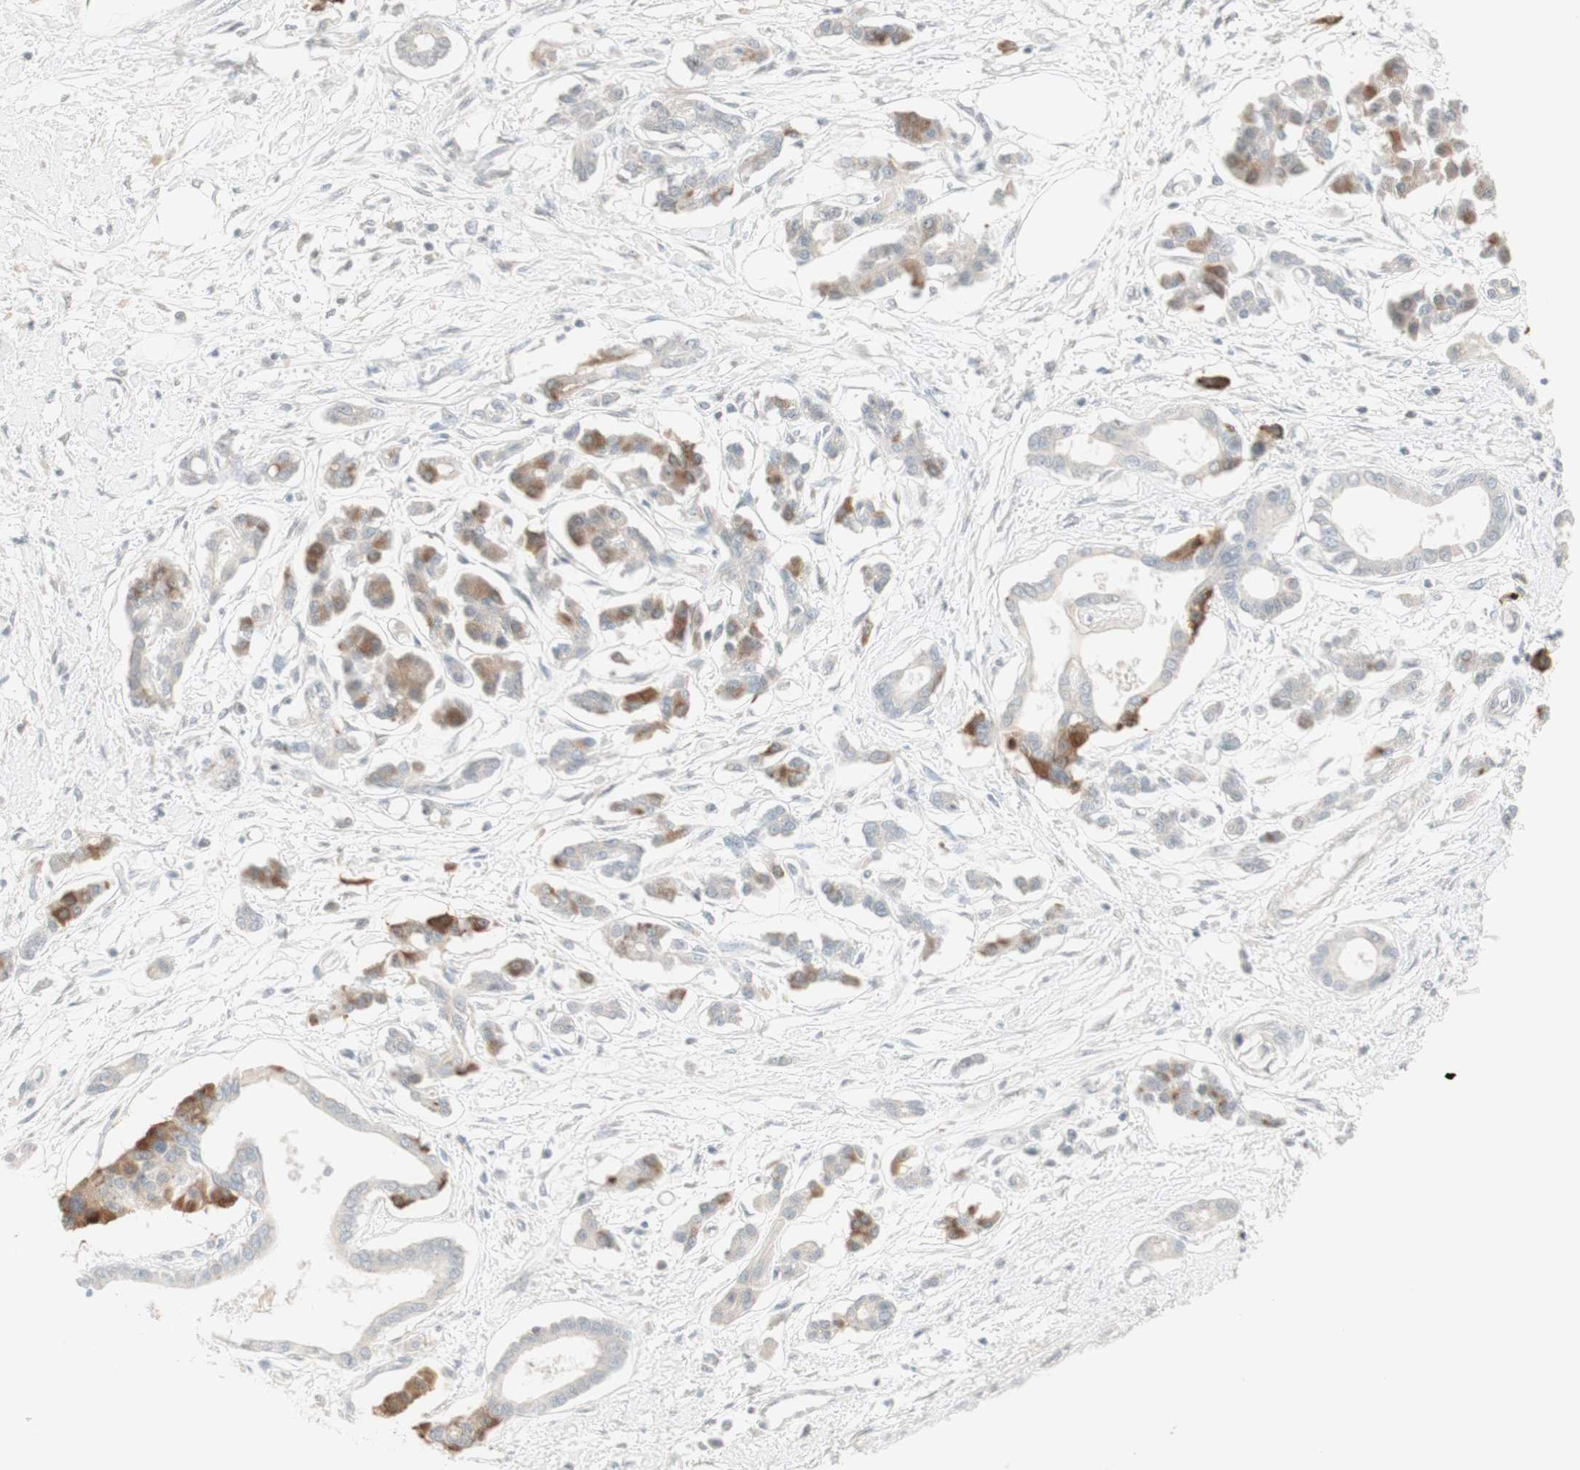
{"staining": {"intensity": "moderate", "quantity": "25%-75%", "location": "cytoplasmic/membranous"}, "tissue": "pancreatic cancer", "cell_type": "Tumor cells", "image_type": "cancer", "snomed": [{"axis": "morphology", "description": "Adenocarcinoma, NOS"}, {"axis": "topography", "description": "Pancreas"}], "caption": "Protein staining exhibits moderate cytoplasmic/membranous expression in approximately 25%-75% of tumor cells in pancreatic adenocarcinoma.", "gene": "PLCD4", "patient": {"sex": "male", "age": 56}}